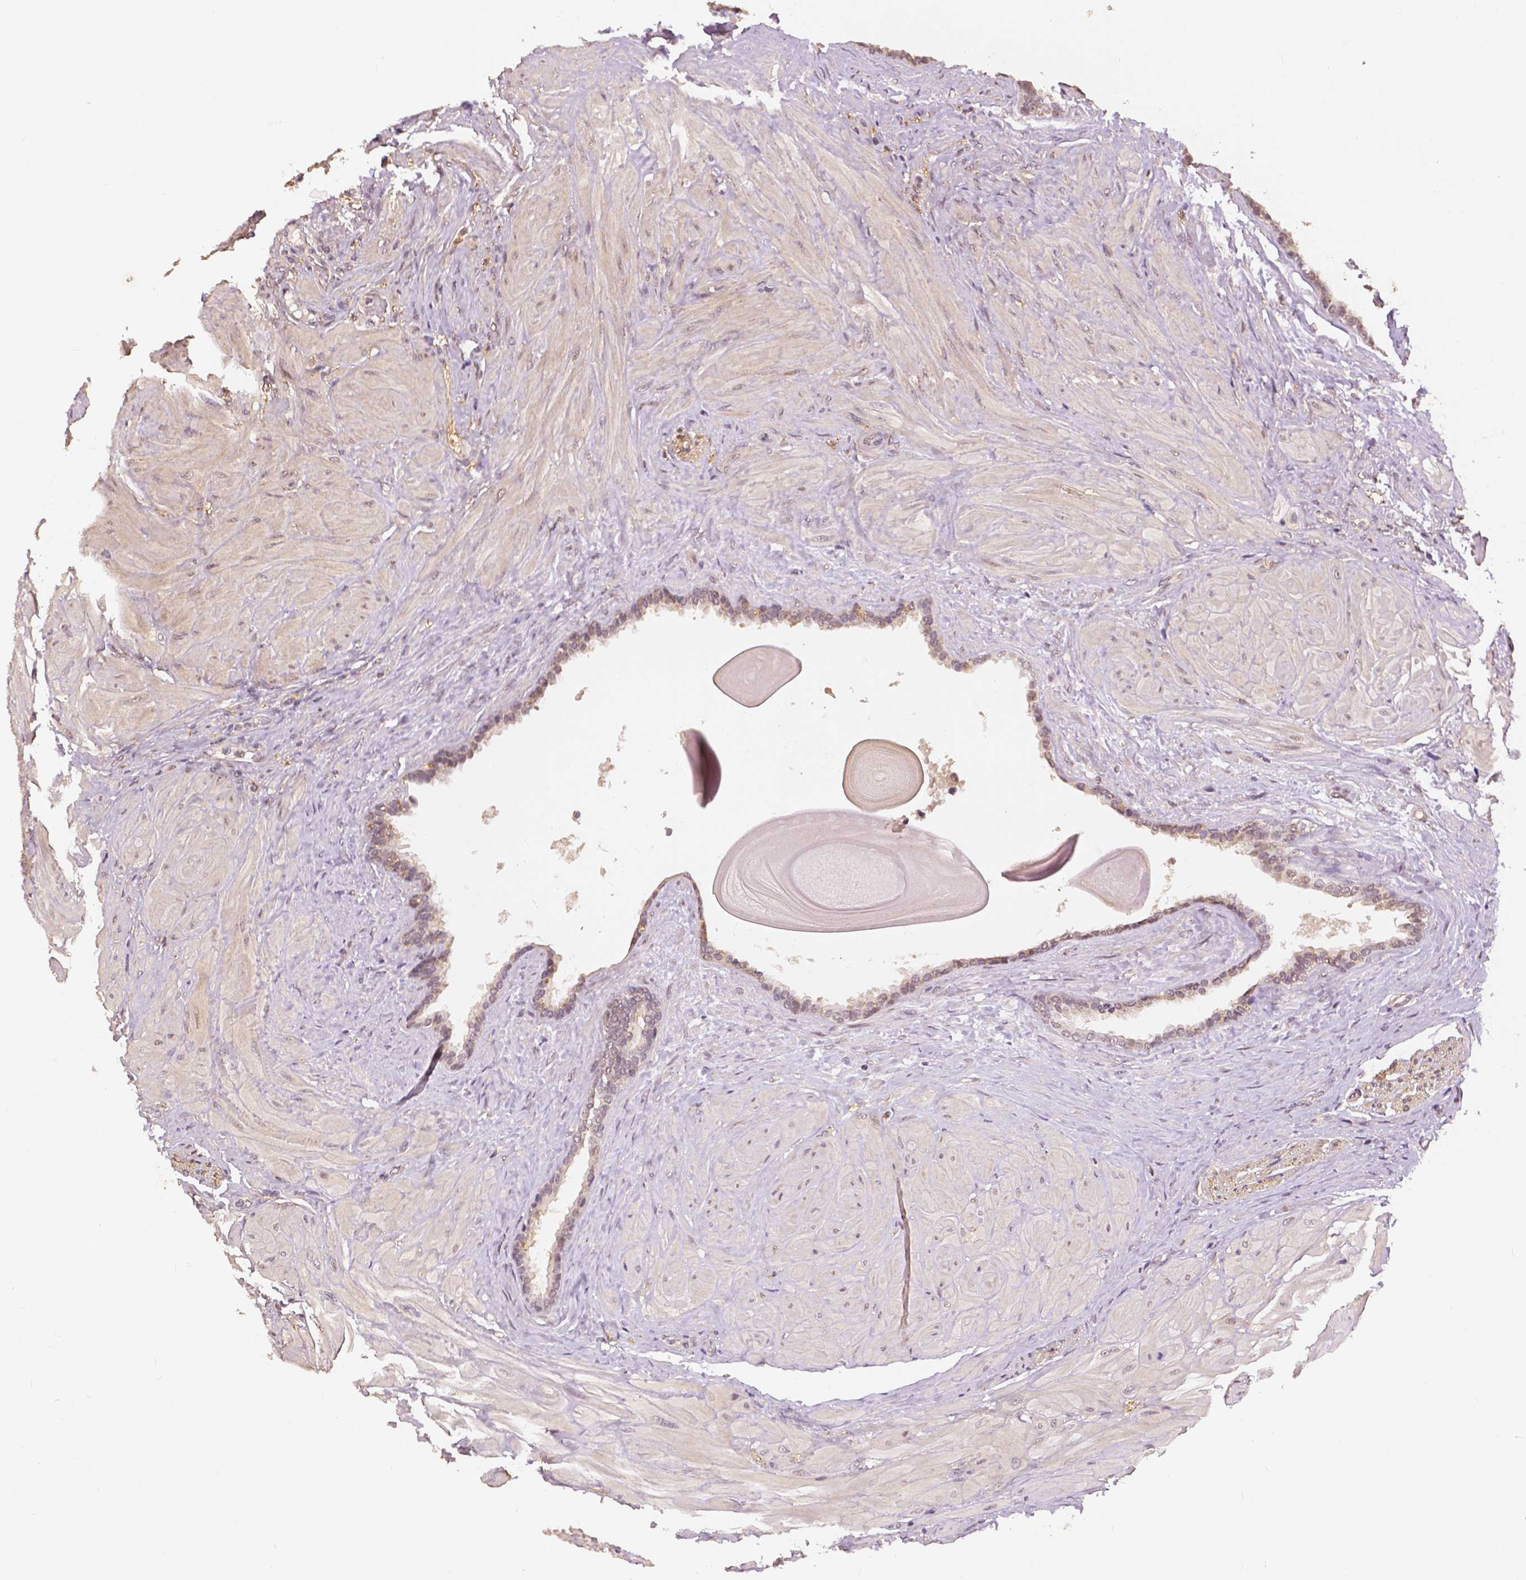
{"staining": {"intensity": "moderate", "quantity": "<25%", "location": "cytoplasmic/membranous"}, "tissue": "seminal vesicle", "cell_type": "Glandular cells", "image_type": "normal", "snomed": [{"axis": "morphology", "description": "Normal tissue, NOS"}, {"axis": "topography", "description": "Seminal veicle"}], "caption": "DAB (3,3'-diaminobenzidine) immunohistochemical staining of normal human seminal vesicle exhibits moderate cytoplasmic/membranous protein positivity in approximately <25% of glandular cells. The staining is performed using DAB (3,3'-diaminobenzidine) brown chromogen to label protein expression. The nuclei are counter-stained blue using hematoxylin.", "gene": "MAP1LC3B", "patient": {"sex": "male", "age": 57}}